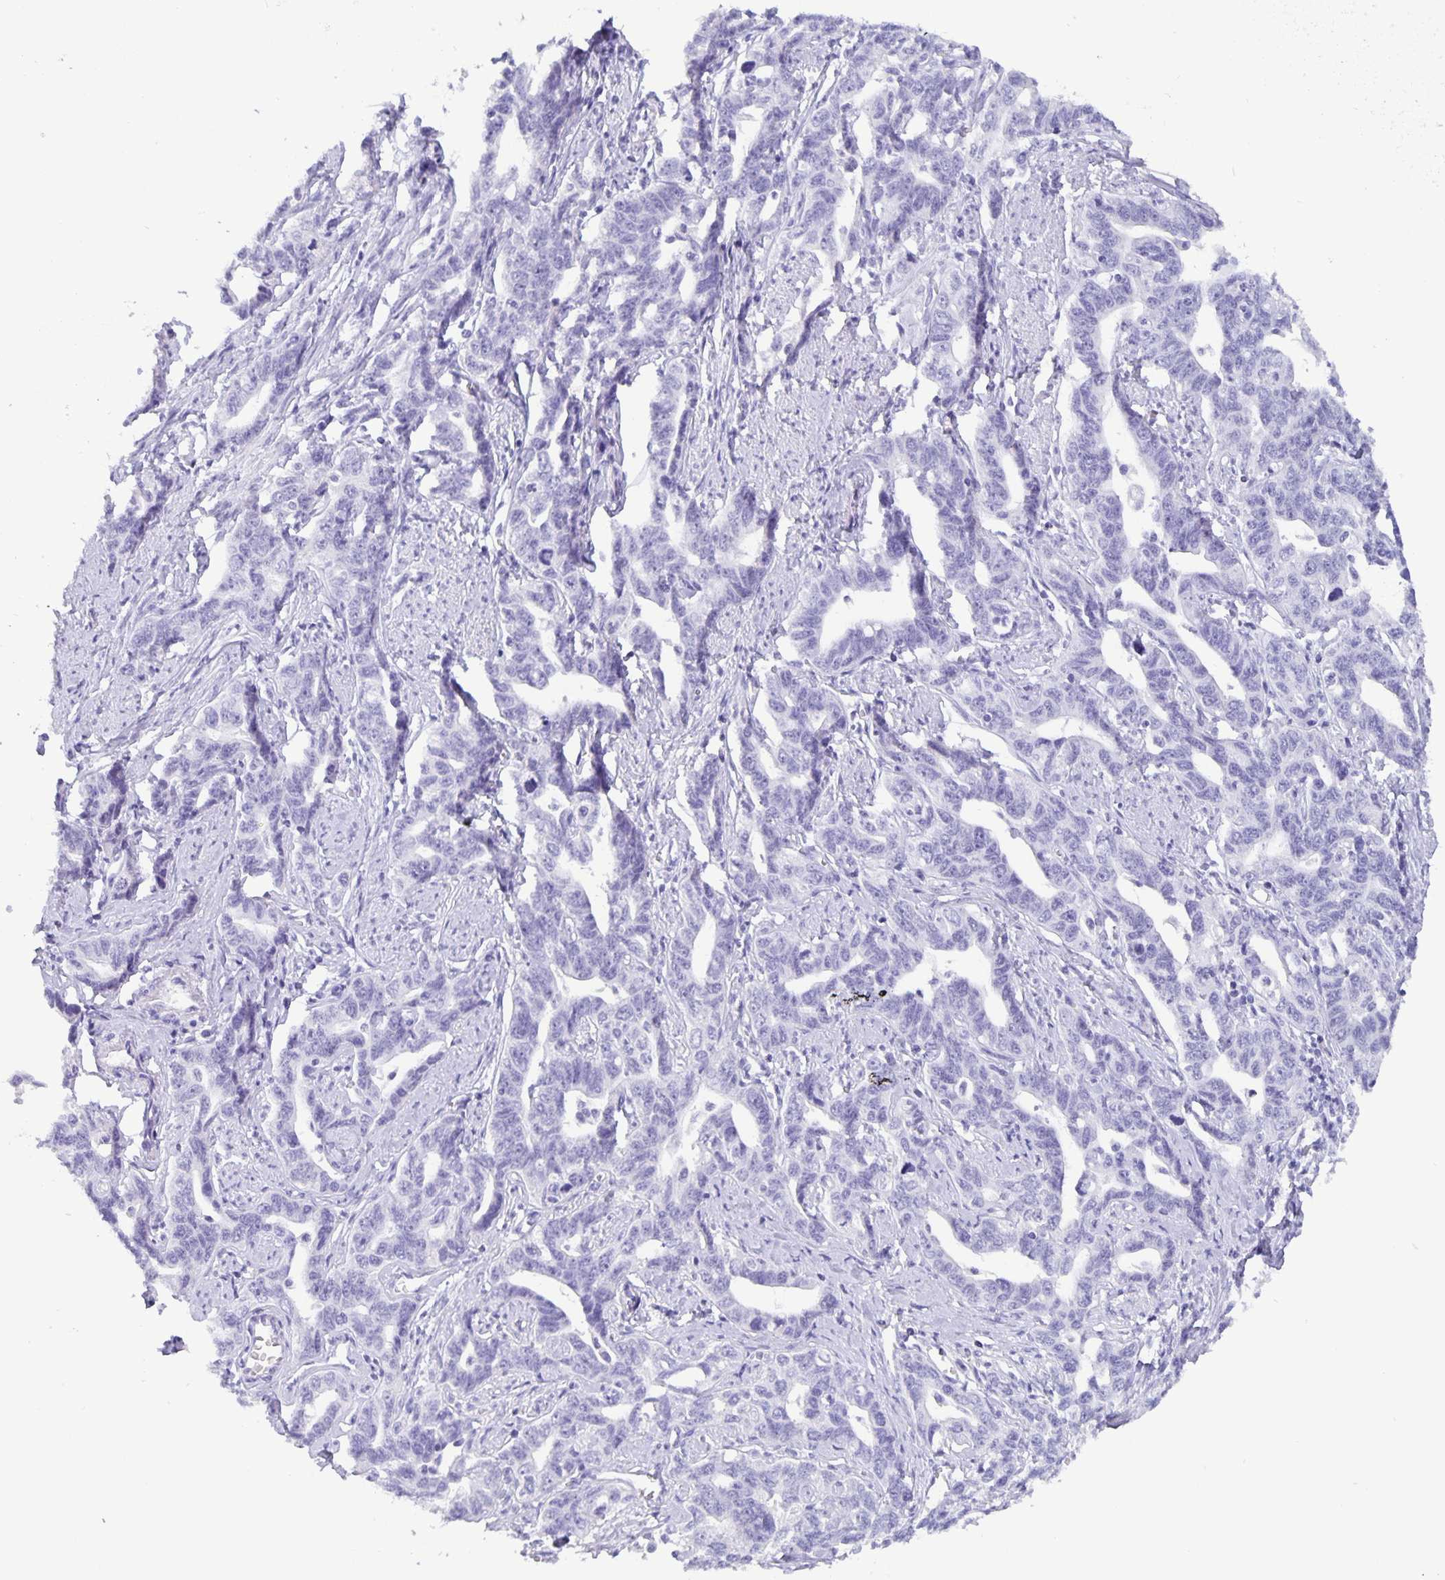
{"staining": {"intensity": "negative", "quantity": "none", "location": "none"}, "tissue": "ovarian cancer", "cell_type": "Tumor cells", "image_type": "cancer", "snomed": [{"axis": "morphology", "description": "Cystadenocarcinoma, serous, NOS"}, {"axis": "topography", "description": "Ovary"}], "caption": "This is an IHC histopathology image of serous cystadenocarcinoma (ovarian). There is no positivity in tumor cells.", "gene": "BPIFA3", "patient": {"sex": "female", "age": 69}}